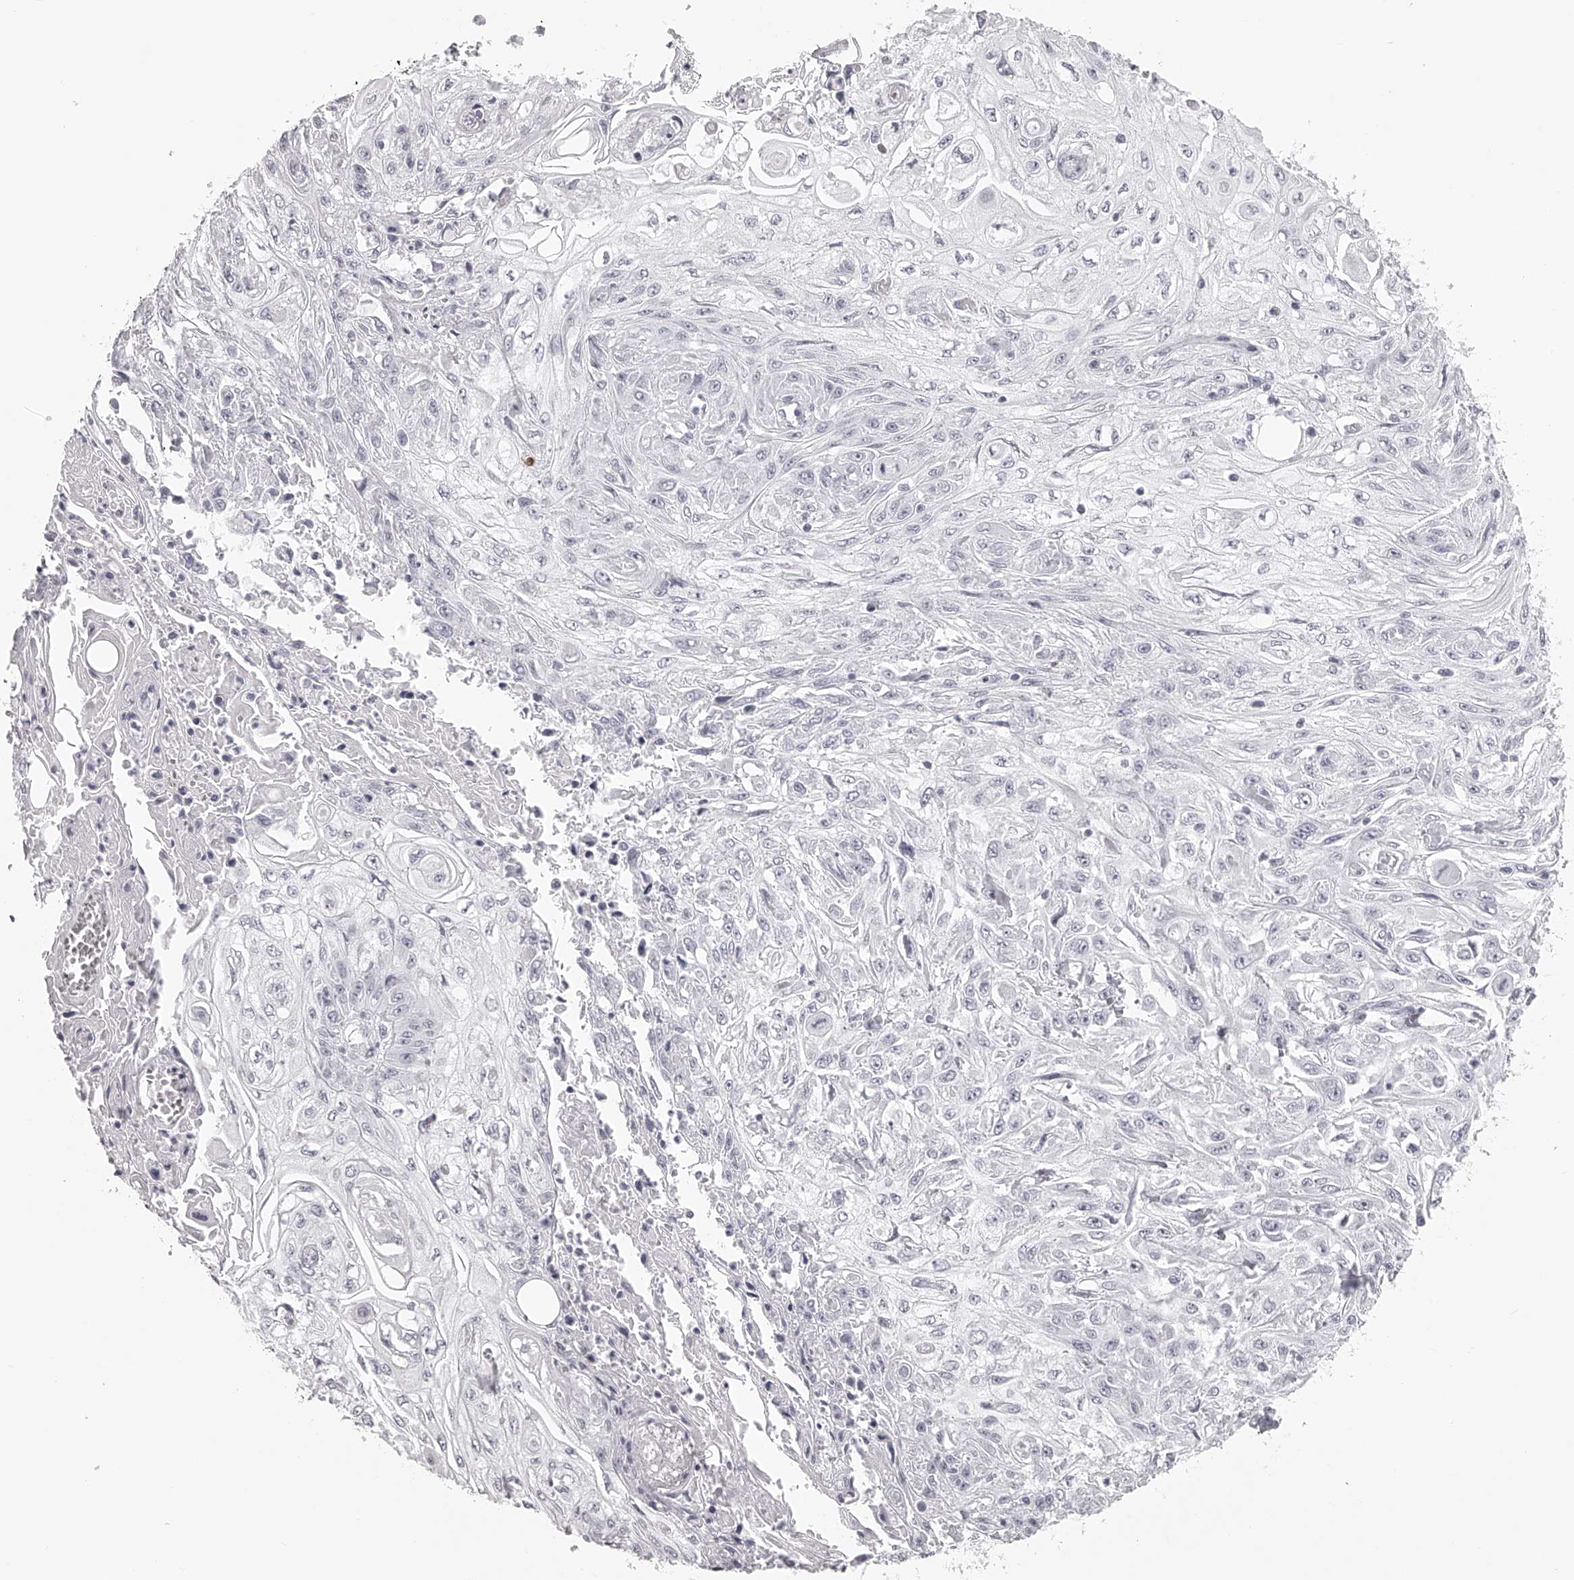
{"staining": {"intensity": "negative", "quantity": "none", "location": "none"}, "tissue": "skin cancer", "cell_type": "Tumor cells", "image_type": "cancer", "snomed": [{"axis": "morphology", "description": "Squamous cell carcinoma, NOS"}, {"axis": "morphology", "description": "Squamous cell carcinoma, metastatic, NOS"}, {"axis": "topography", "description": "Skin"}, {"axis": "topography", "description": "Lymph node"}], "caption": "An immunohistochemistry (IHC) histopathology image of squamous cell carcinoma (skin) is shown. There is no staining in tumor cells of squamous cell carcinoma (skin).", "gene": "SEC11C", "patient": {"sex": "male", "age": 75}}